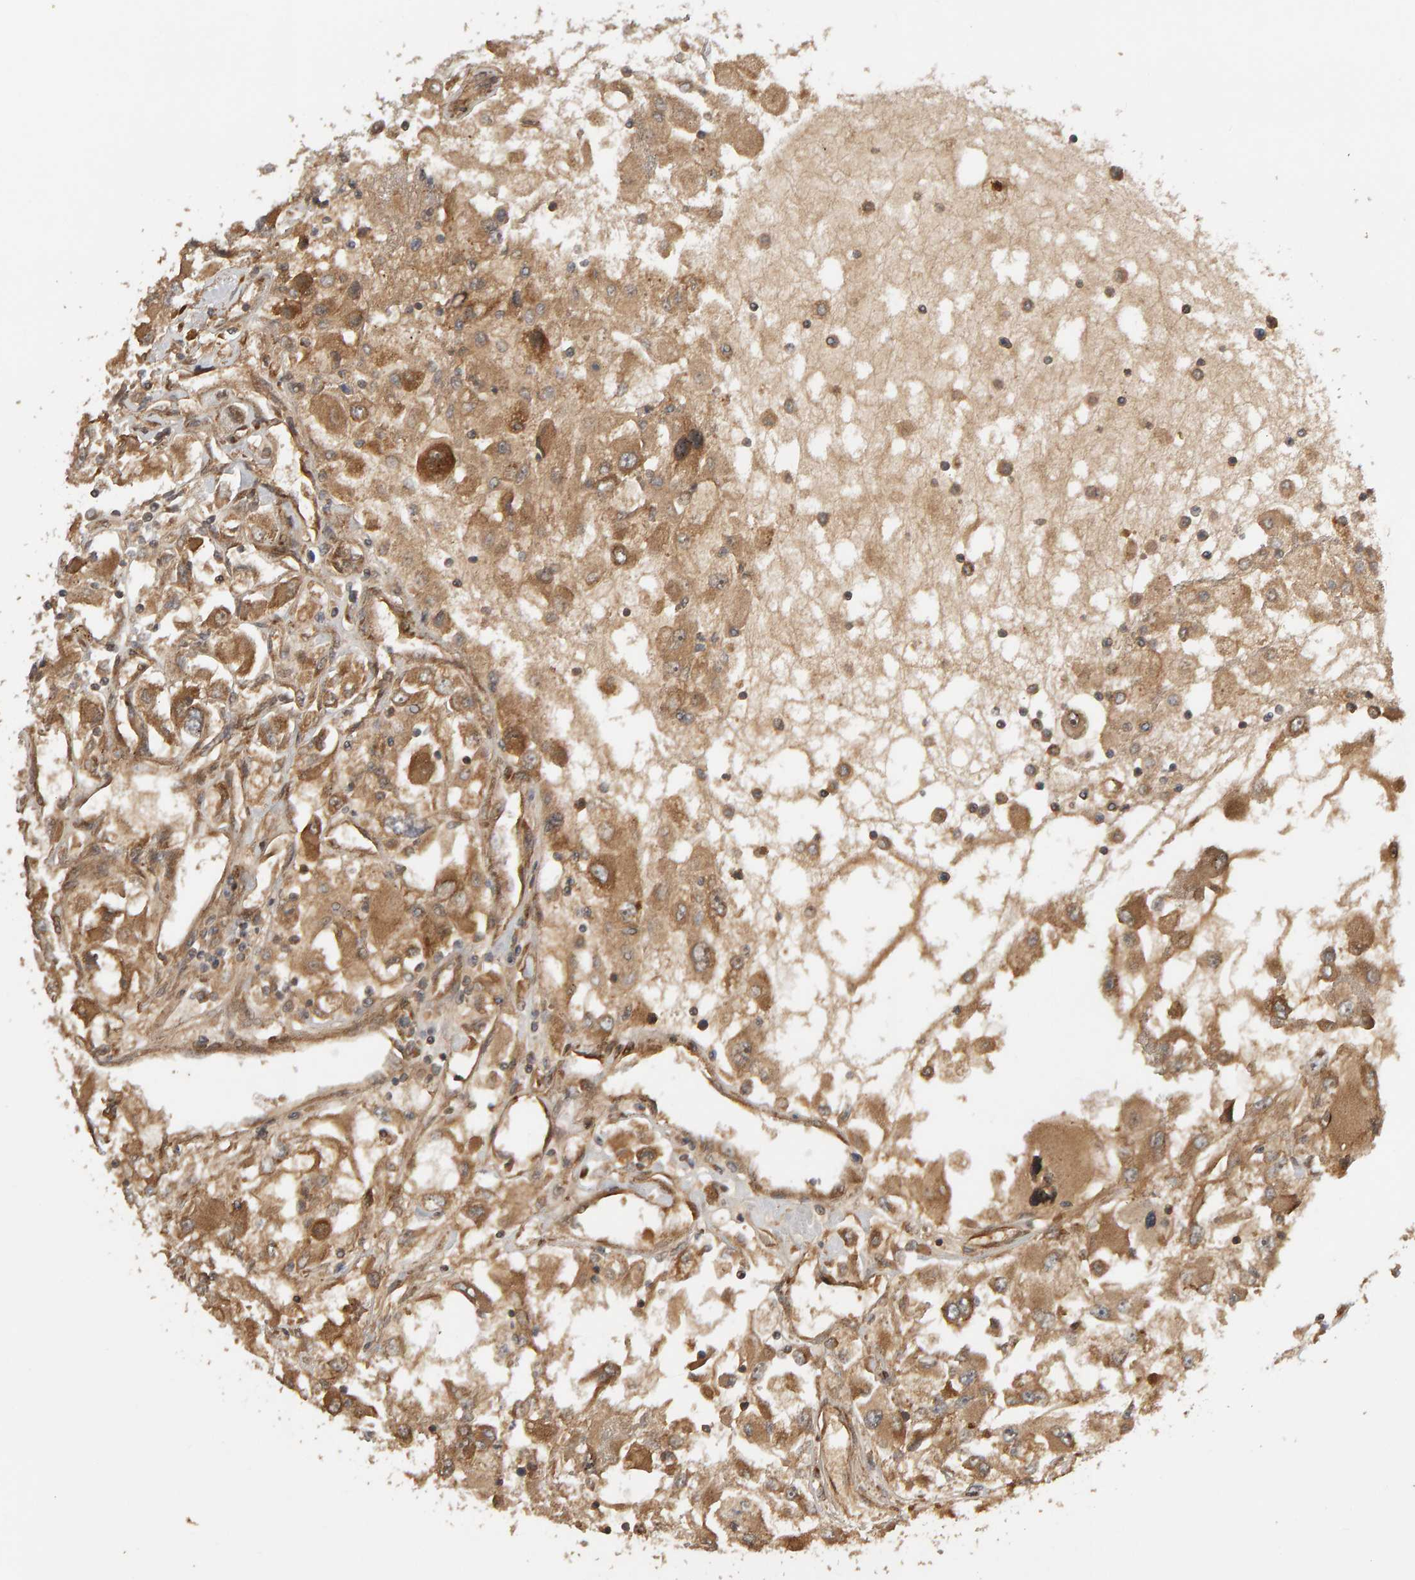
{"staining": {"intensity": "moderate", "quantity": ">75%", "location": "cytoplasmic/membranous"}, "tissue": "renal cancer", "cell_type": "Tumor cells", "image_type": "cancer", "snomed": [{"axis": "morphology", "description": "Adenocarcinoma, NOS"}, {"axis": "topography", "description": "Kidney"}], "caption": "Renal cancer (adenocarcinoma) tissue demonstrates moderate cytoplasmic/membranous positivity in about >75% of tumor cells, visualized by immunohistochemistry.", "gene": "ZFAND1", "patient": {"sex": "female", "age": 52}}